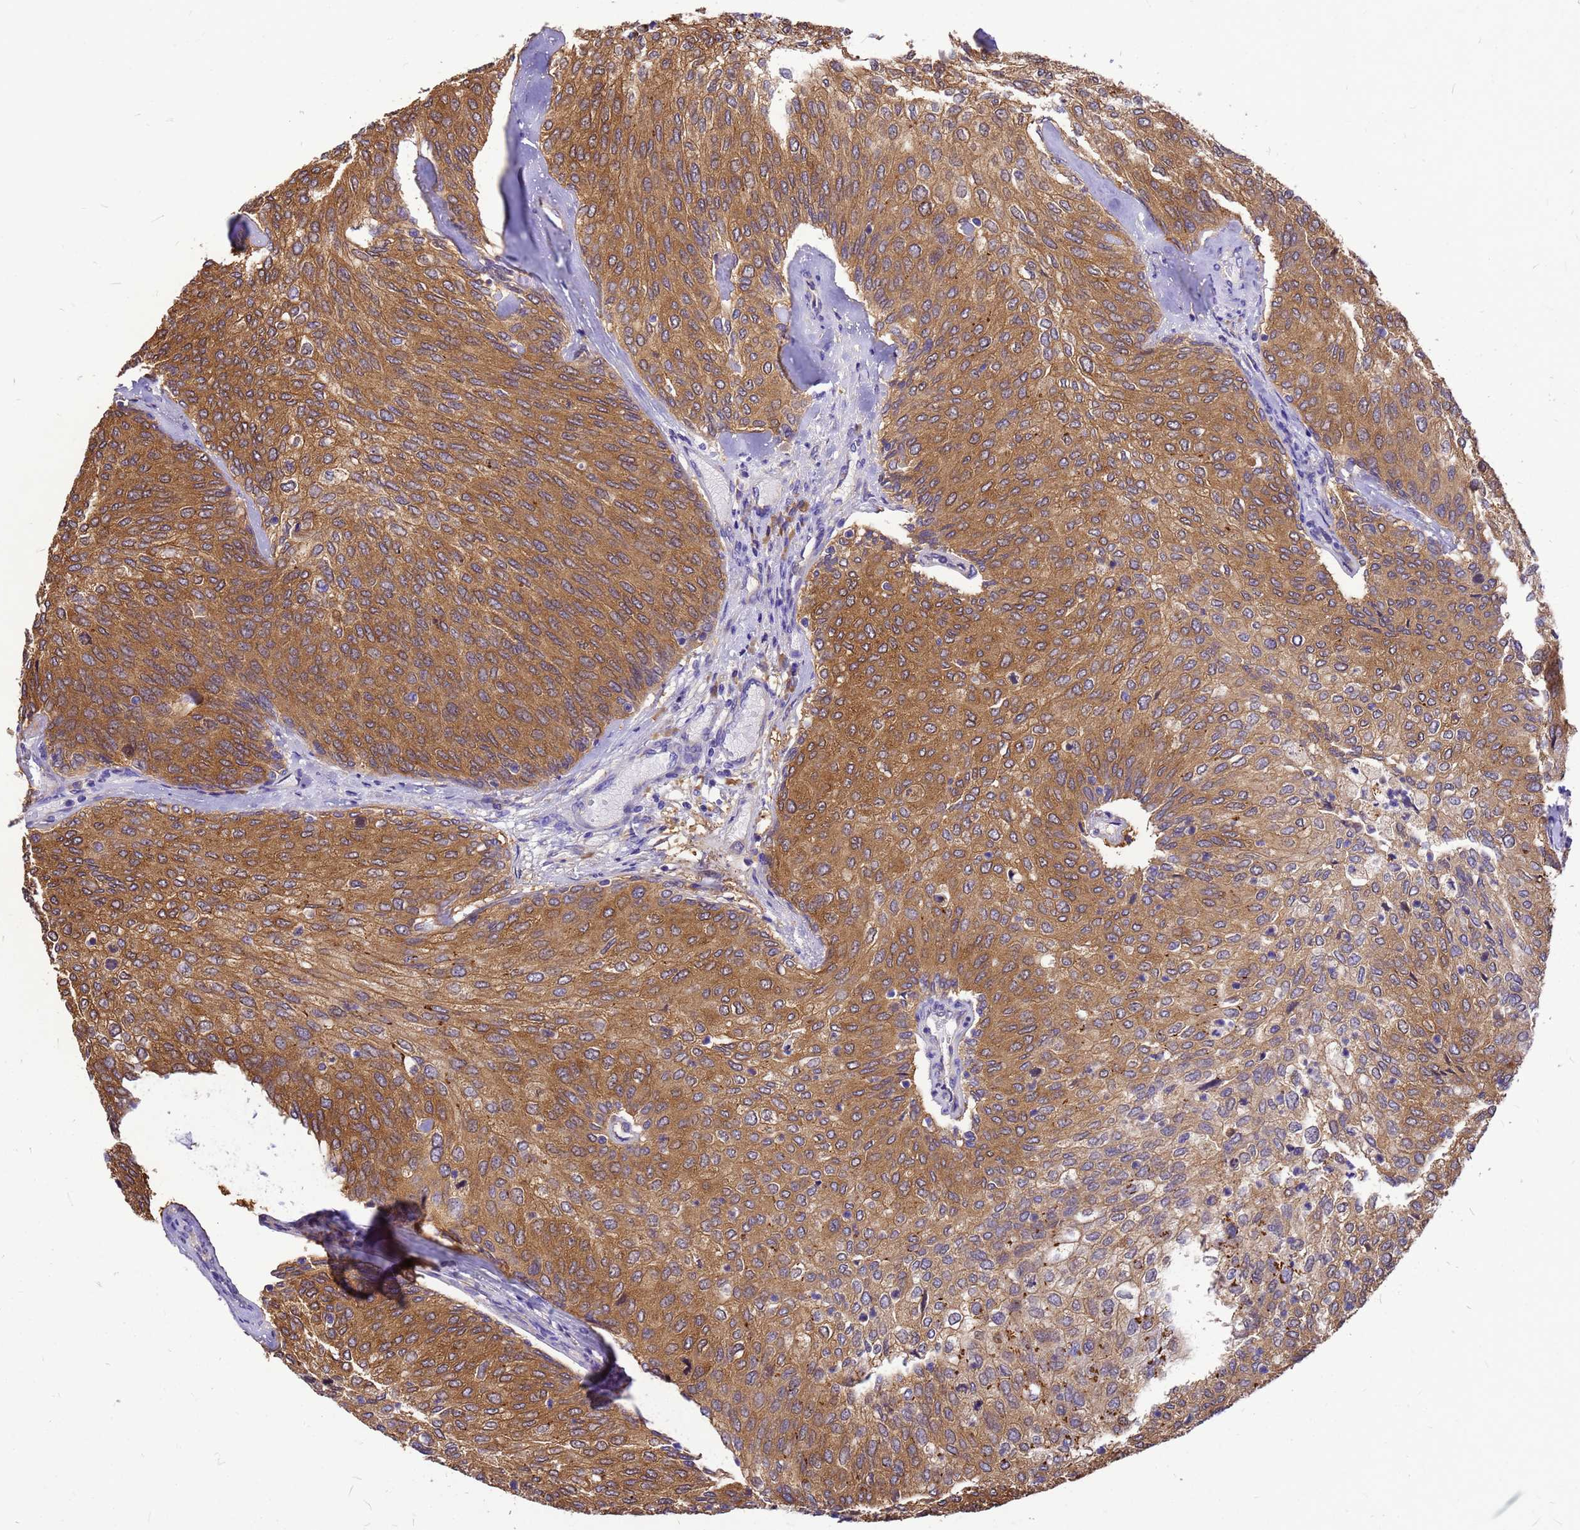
{"staining": {"intensity": "moderate", "quantity": ">75%", "location": "cytoplasmic/membranous"}, "tissue": "urothelial cancer", "cell_type": "Tumor cells", "image_type": "cancer", "snomed": [{"axis": "morphology", "description": "Urothelial carcinoma, Low grade"}, {"axis": "topography", "description": "Urinary bladder"}], "caption": "Urothelial cancer stained with a protein marker demonstrates moderate staining in tumor cells.", "gene": "GID4", "patient": {"sex": "female", "age": 79}}